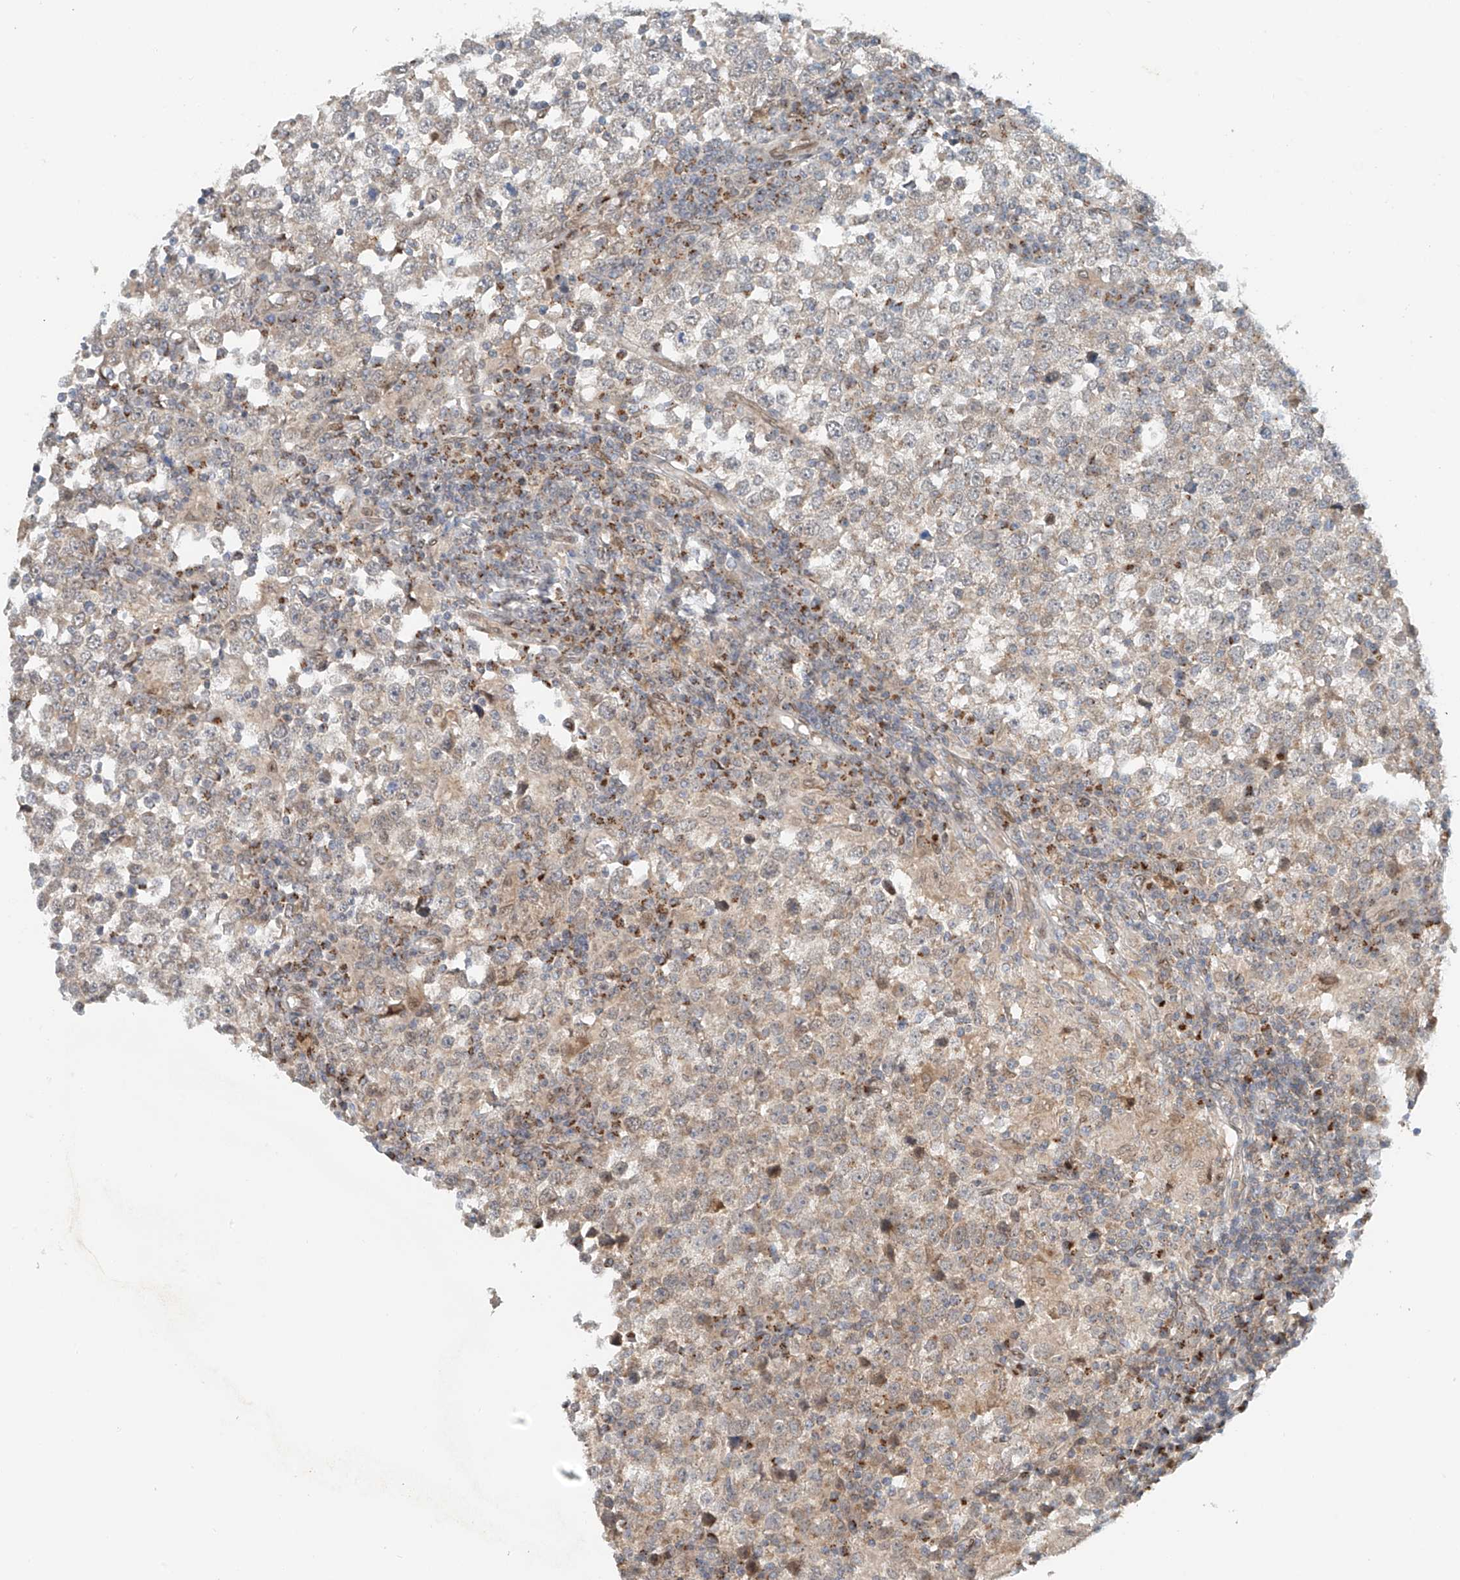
{"staining": {"intensity": "negative", "quantity": "none", "location": "none"}, "tissue": "testis cancer", "cell_type": "Tumor cells", "image_type": "cancer", "snomed": [{"axis": "morphology", "description": "Seminoma, NOS"}, {"axis": "topography", "description": "Testis"}], "caption": "Human testis seminoma stained for a protein using immunohistochemistry demonstrates no positivity in tumor cells.", "gene": "STARD9", "patient": {"sex": "male", "age": 65}}